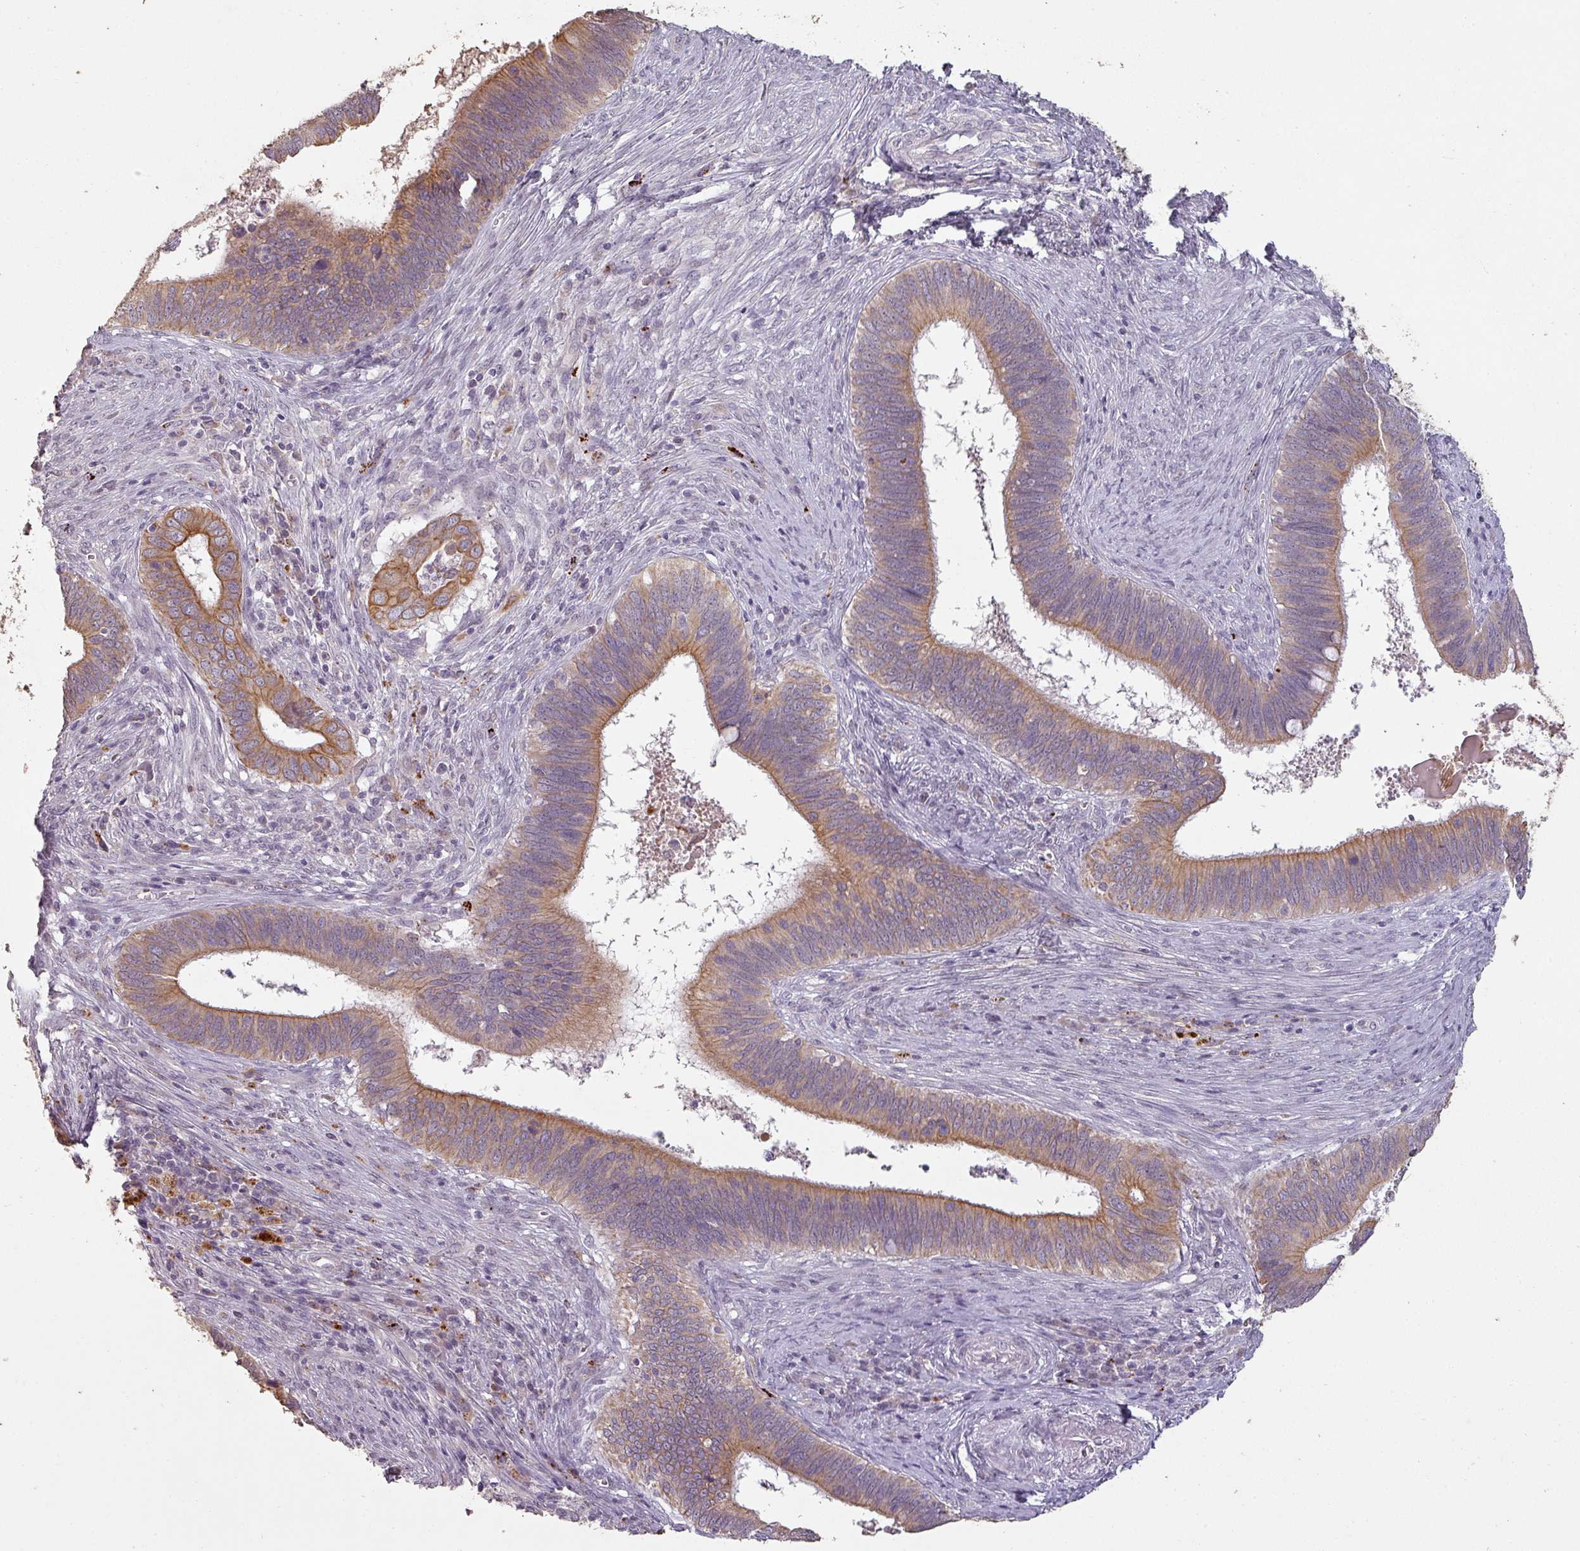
{"staining": {"intensity": "moderate", "quantity": "25%-75%", "location": "cytoplasmic/membranous"}, "tissue": "cervical cancer", "cell_type": "Tumor cells", "image_type": "cancer", "snomed": [{"axis": "morphology", "description": "Adenocarcinoma, NOS"}, {"axis": "topography", "description": "Cervix"}], "caption": "About 25%-75% of tumor cells in cervical cancer reveal moderate cytoplasmic/membranous protein staining as visualized by brown immunohistochemical staining.", "gene": "LYPLA1", "patient": {"sex": "female", "age": 42}}